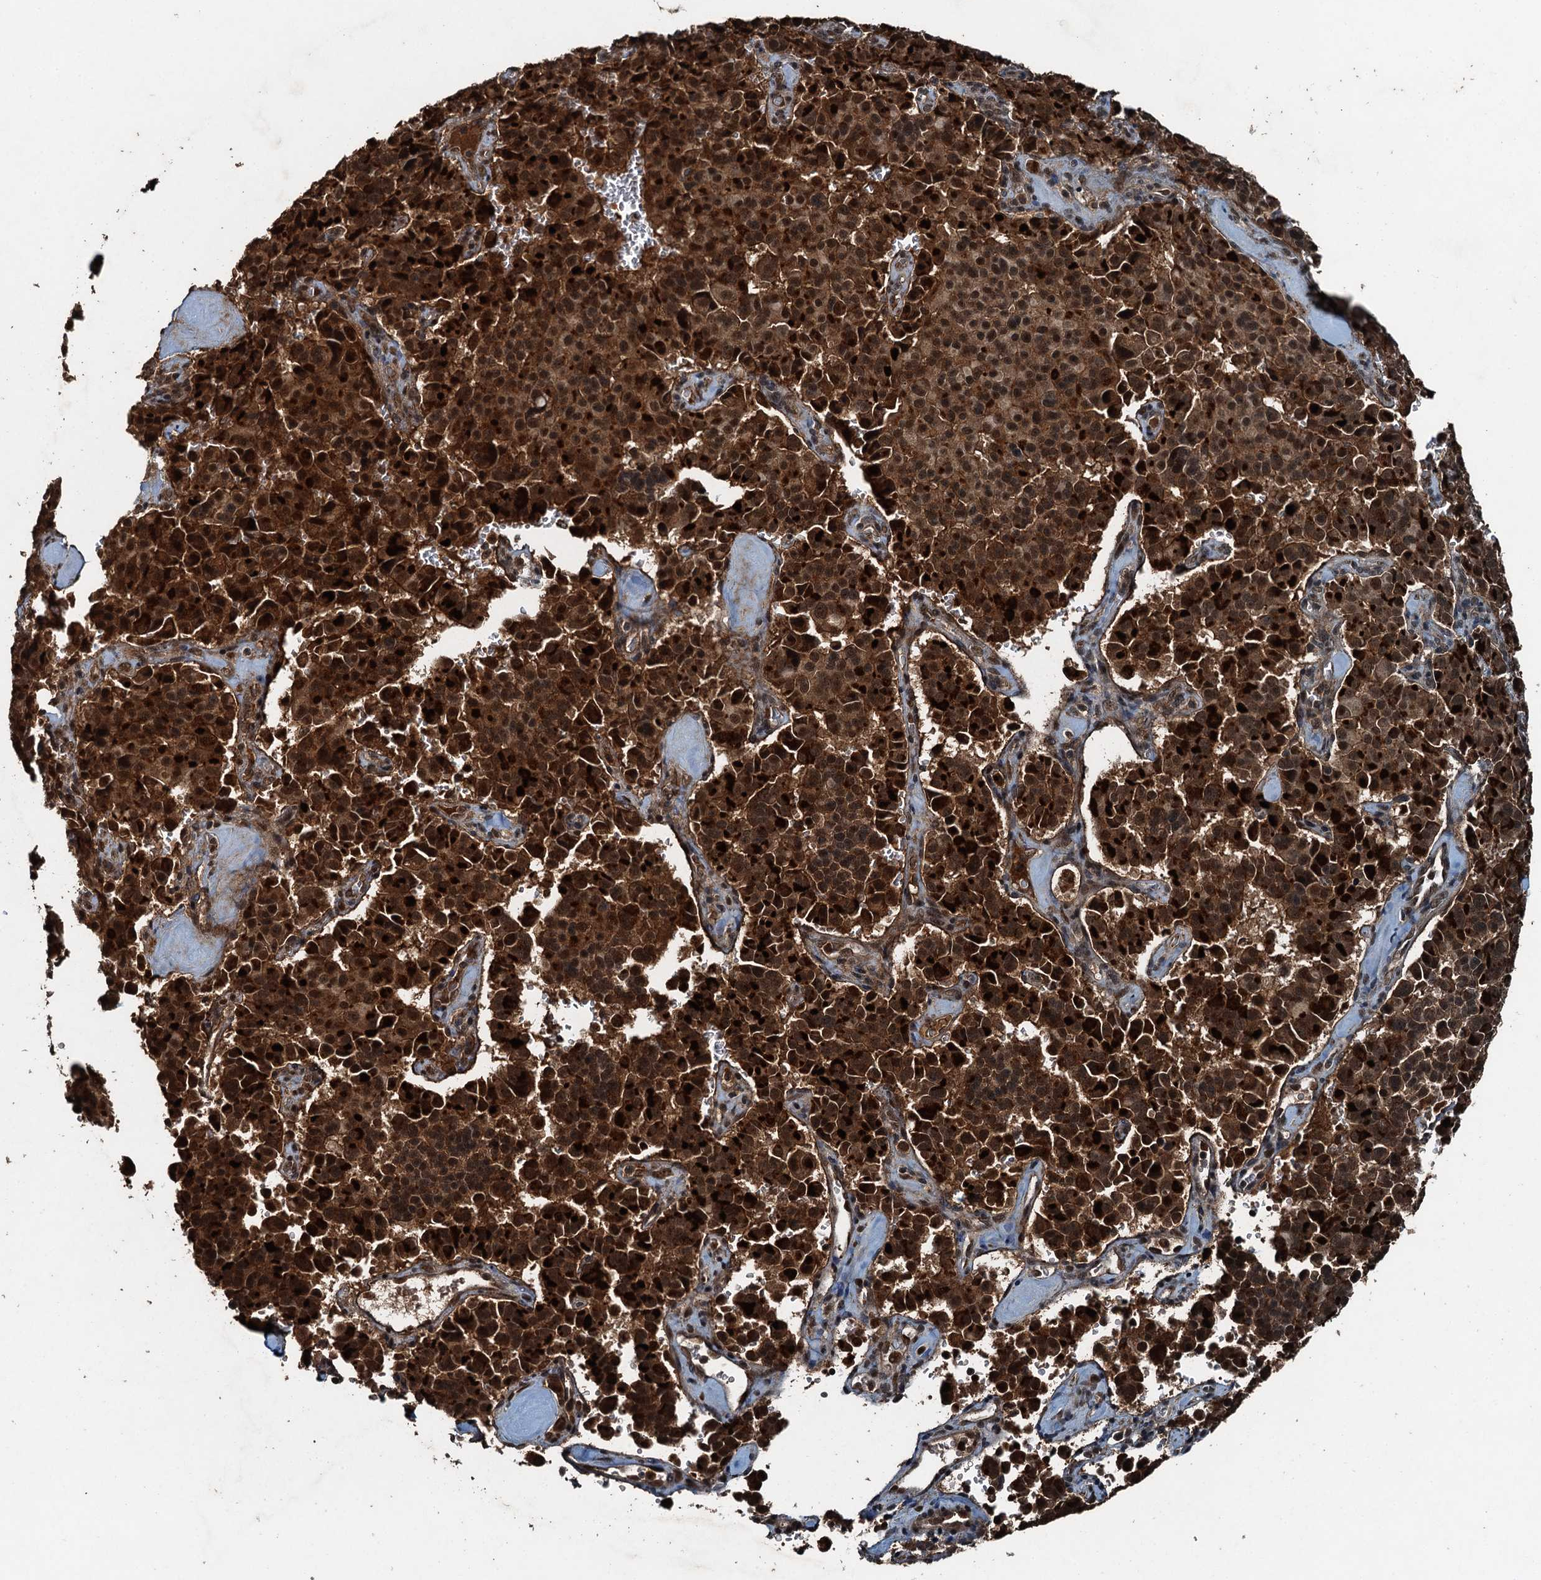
{"staining": {"intensity": "strong", "quantity": ">75%", "location": "cytoplasmic/membranous,nuclear"}, "tissue": "pancreatic cancer", "cell_type": "Tumor cells", "image_type": "cancer", "snomed": [{"axis": "morphology", "description": "Adenocarcinoma, NOS"}, {"axis": "topography", "description": "Pancreas"}], "caption": "Strong cytoplasmic/membranous and nuclear positivity for a protein is seen in about >75% of tumor cells of pancreatic cancer using immunohistochemistry (IHC).", "gene": "UBXN6", "patient": {"sex": "male", "age": 65}}